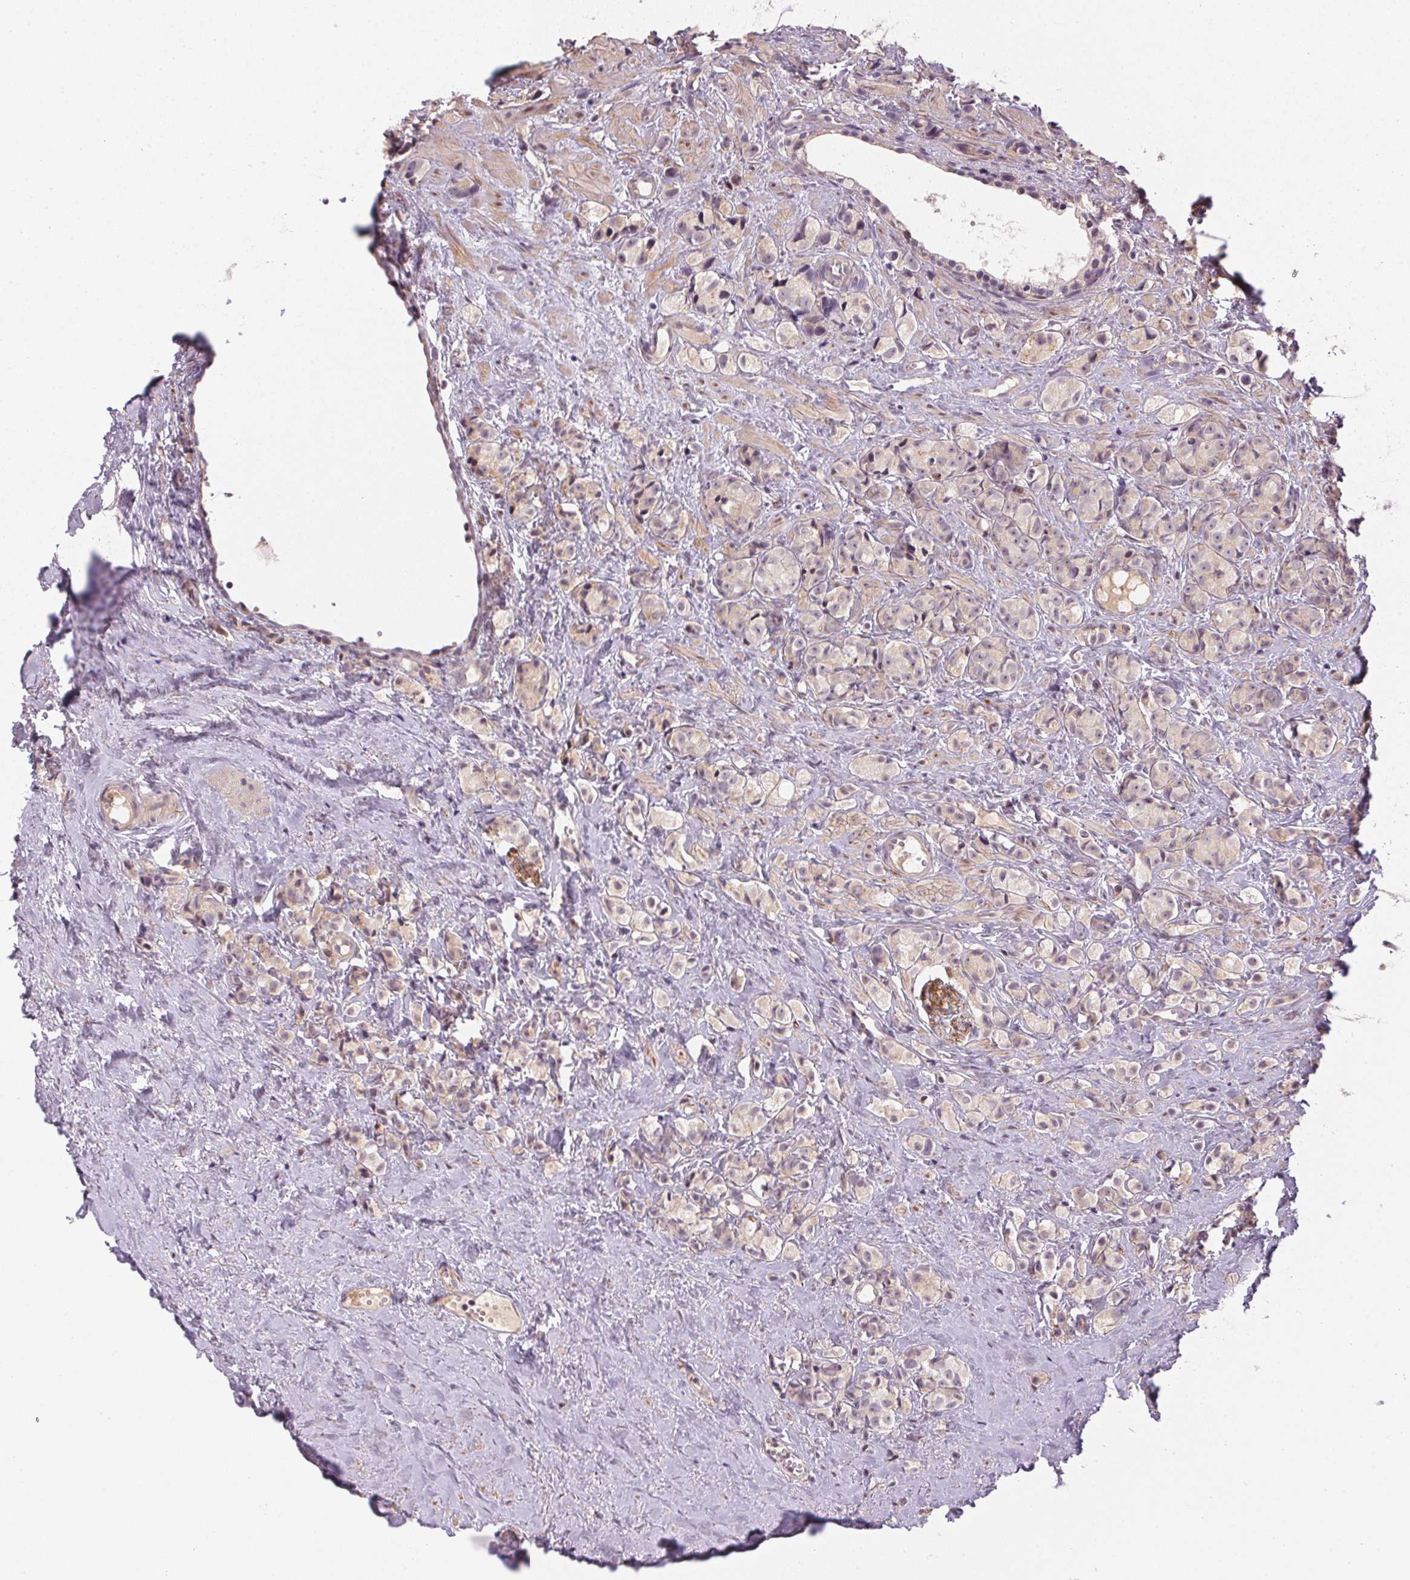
{"staining": {"intensity": "weak", "quantity": "<25%", "location": "nuclear"}, "tissue": "prostate cancer", "cell_type": "Tumor cells", "image_type": "cancer", "snomed": [{"axis": "morphology", "description": "Adenocarcinoma, High grade"}, {"axis": "topography", "description": "Prostate"}], "caption": "Prostate high-grade adenocarcinoma stained for a protein using immunohistochemistry displays no expression tumor cells.", "gene": "CFAP92", "patient": {"sex": "male", "age": 81}}